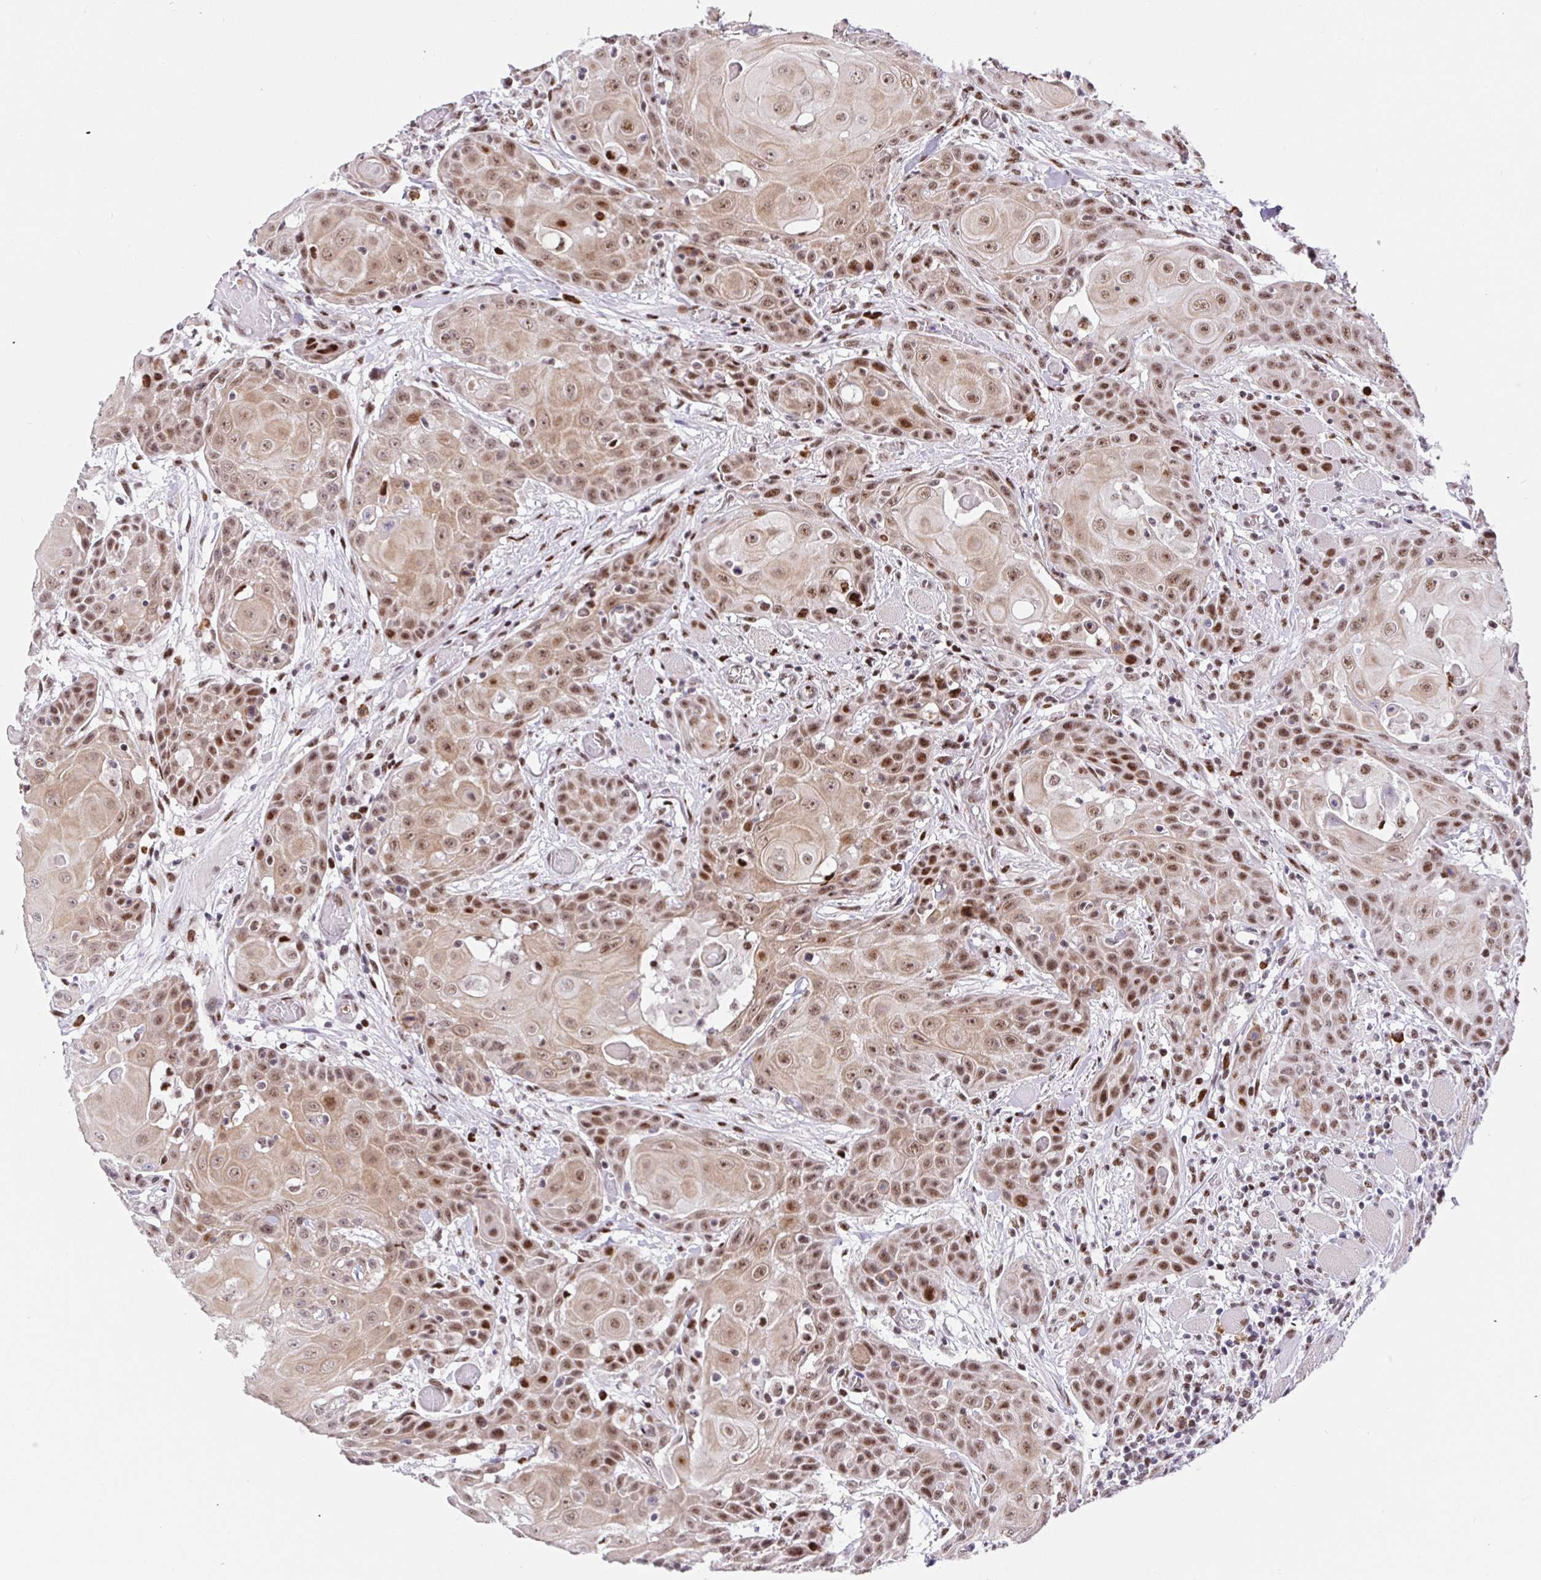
{"staining": {"intensity": "moderate", "quantity": ">75%", "location": "cytoplasmic/membranous,nuclear"}, "tissue": "head and neck cancer", "cell_type": "Tumor cells", "image_type": "cancer", "snomed": [{"axis": "morphology", "description": "Normal tissue, NOS"}, {"axis": "morphology", "description": "Squamous cell carcinoma, NOS"}, {"axis": "topography", "description": "Oral tissue"}, {"axis": "topography", "description": "Head-Neck"}], "caption": "Human head and neck squamous cell carcinoma stained with a protein marker reveals moderate staining in tumor cells.", "gene": "SETD5", "patient": {"sex": "female", "age": 55}}